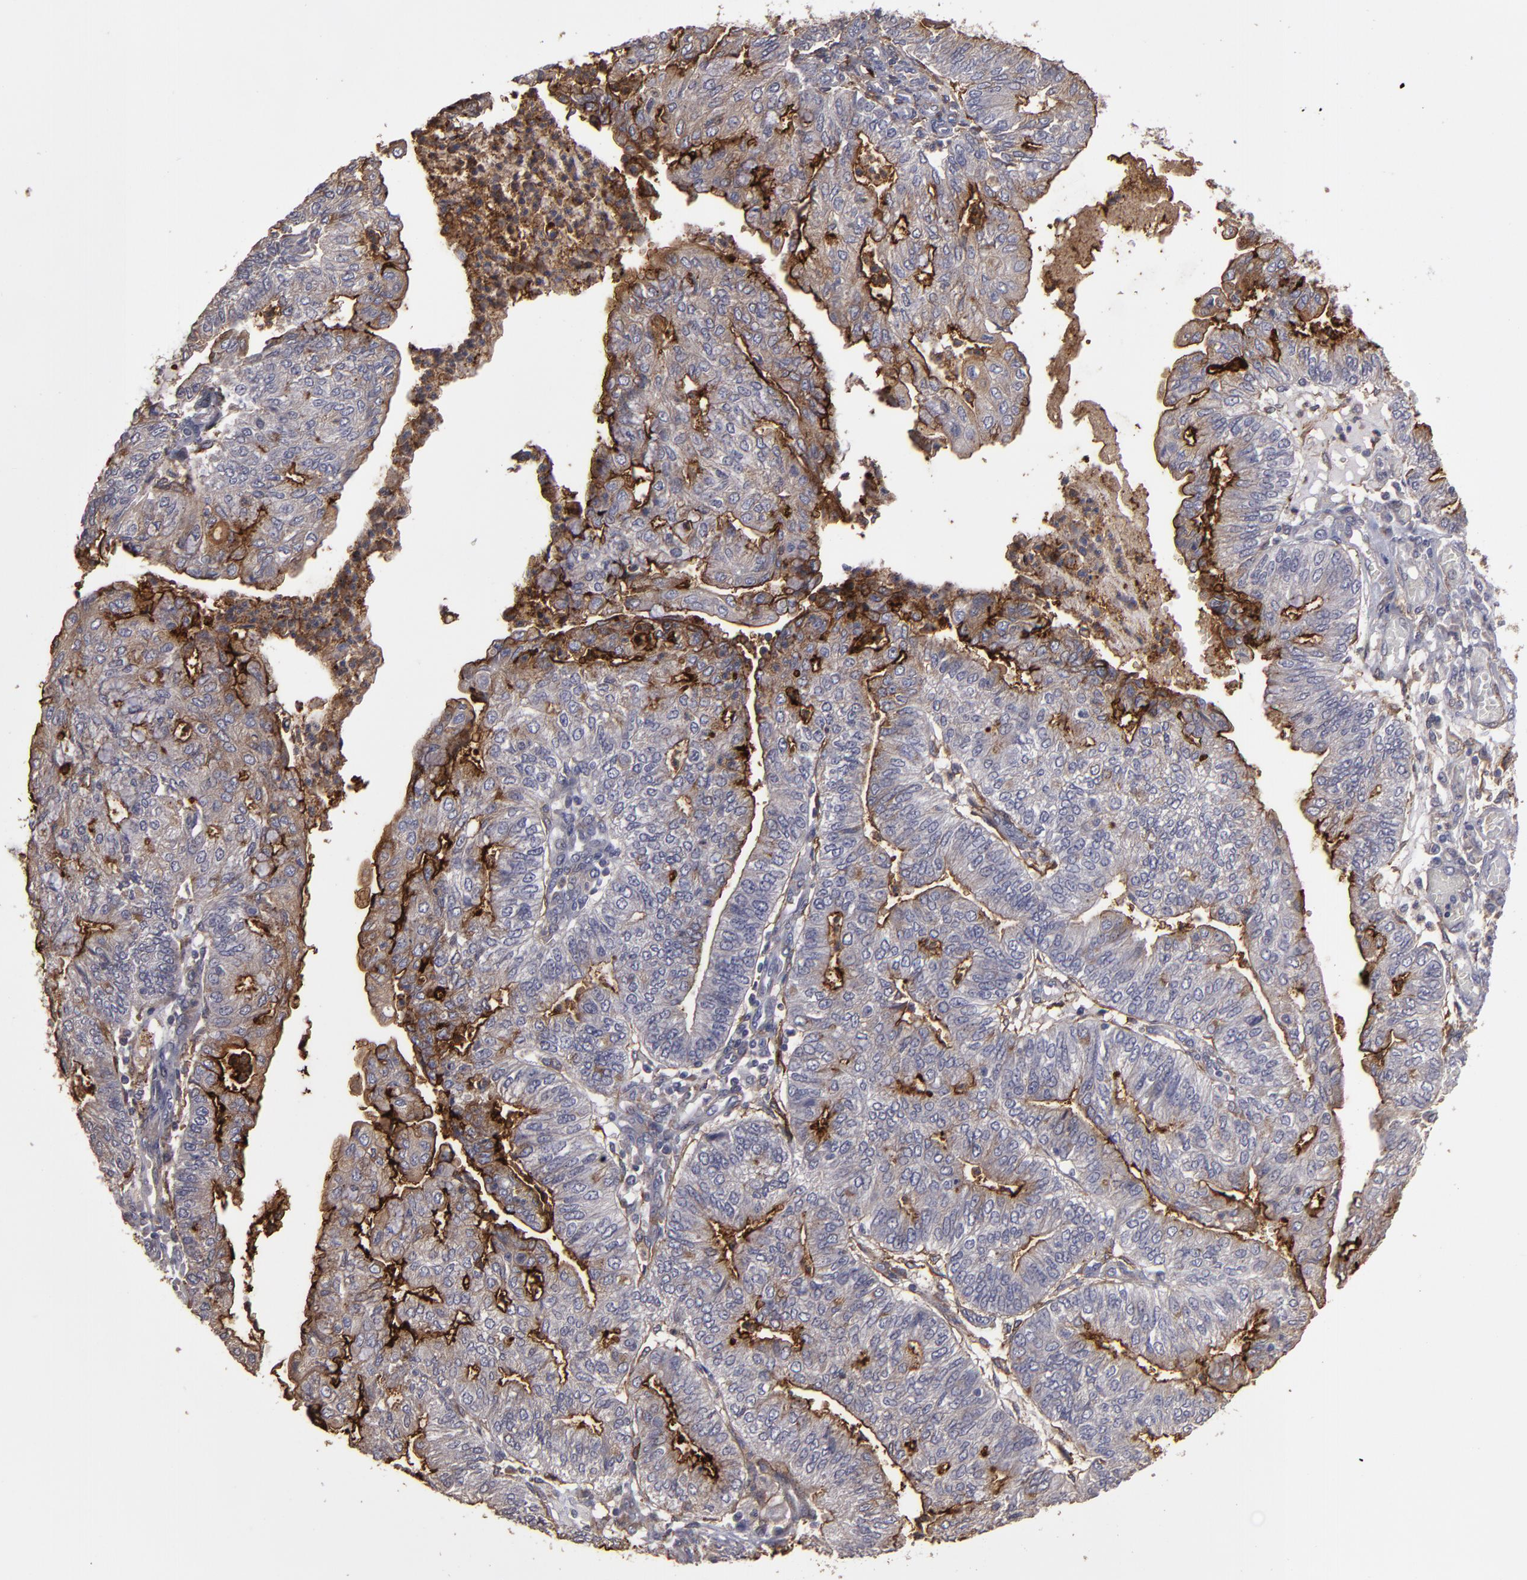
{"staining": {"intensity": "moderate", "quantity": "25%-75%", "location": "cytoplasmic/membranous"}, "tissue": "endometrial cancer", "cell_type": "Tumor cells", "image_type": "cancer", "snomed": [{"axis": "morphology", "description": "Adenocarcinoma, NOS"}, {"axis": "topography", "description": "Endometrium"}], "caption": "Endometrial adenocarcinoma stained for a protein reveals moderate cytoplasmic/membranous positivity in tumor cells.", "gene": "CD55", "patient": {"sex": "female", "age": 59}}